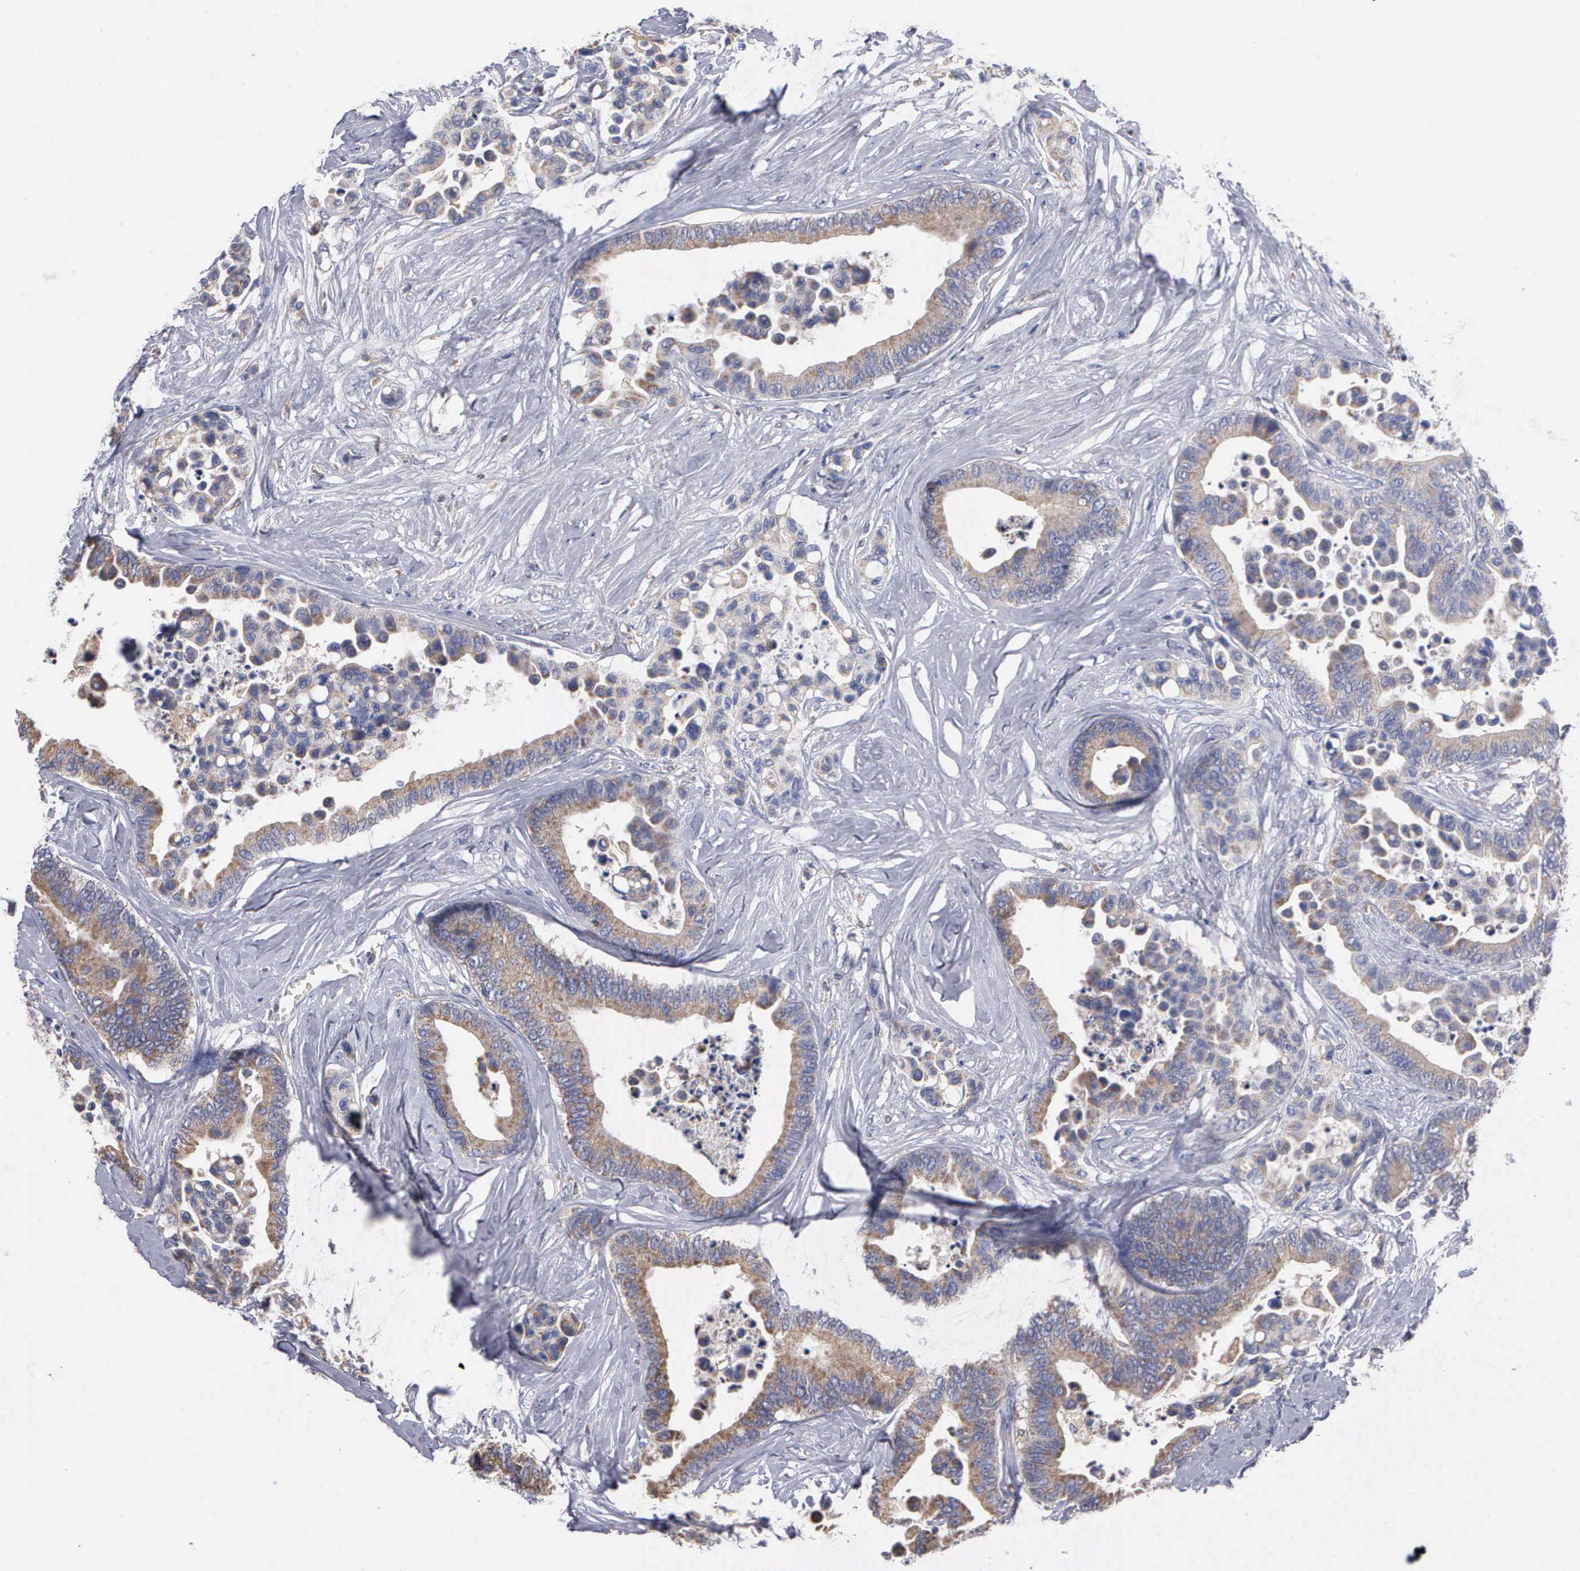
{"staining": {"intensity": "moderate", "quantity": ">75%", "location": "cytoplasmic/membranous"}, "tissue": "colorectal cancer", "cell_type": "Tumor cells", "image_type": "cancer", "snomed": [{"axis": "morphology", "description": "Adenocarcinoma, NOS"}, {"axis": "topography", "description": "Colon"}], "caption": "Moderate cytoplasmic/membranous staining is present in approximately >75% of tumor cells in colorectal cancer.", "gene": "PTGS2", "patient": {"sex": "male", "age": 82}}